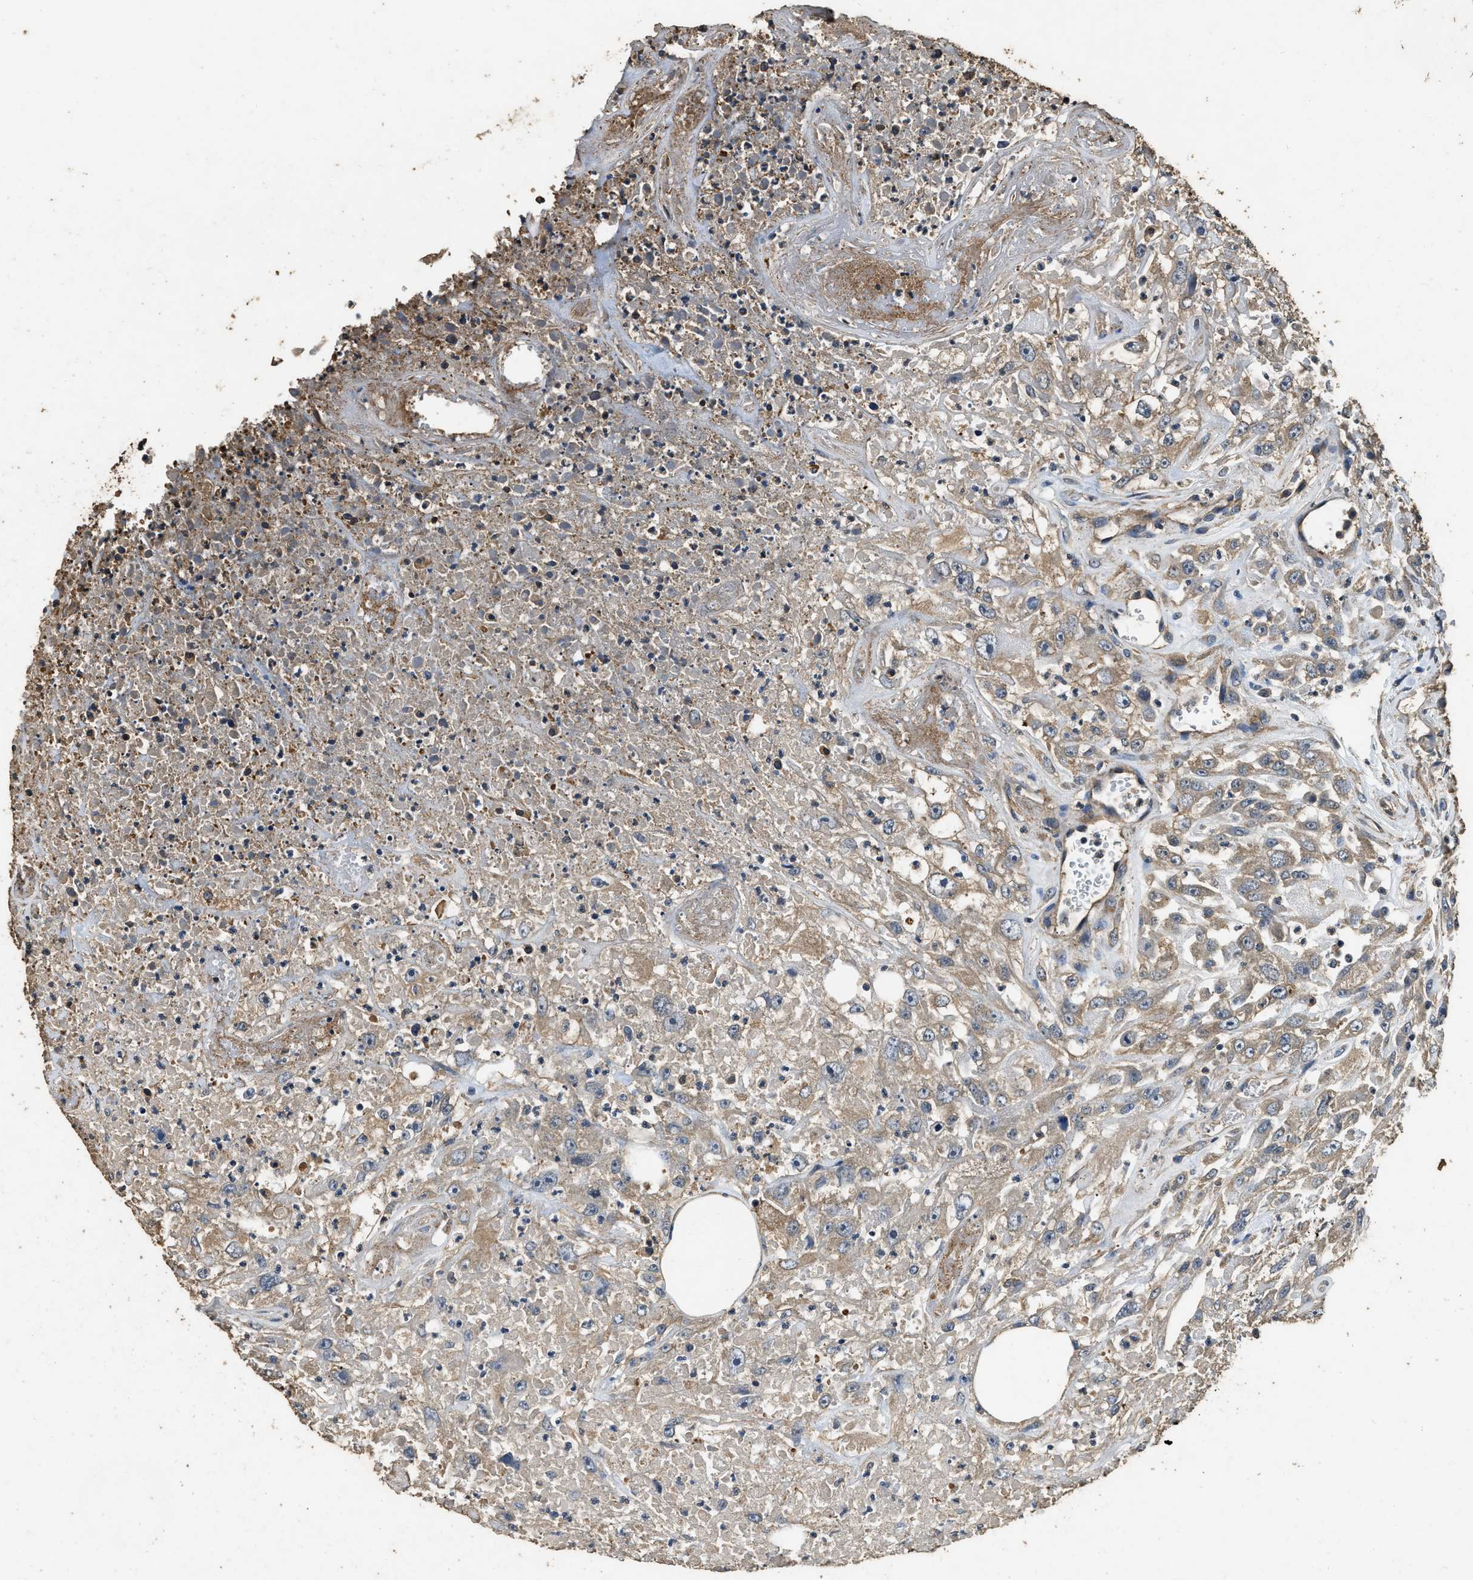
{"staining": {"intensity": "weak", "quantity": "25%-75%", "location": "cytoplasmic/membranous"}, "tissue": "urothelial cancer", "cell_type": "Tumor cells", "image_type": "cancer", "snomed": [{"axis": "morphology", "description": "Urothelial carcinoma, High grade"}, {"axis": "topography", "description": "Urinary bladder"}], "caption": "A high-resolution photomicrograph shows immunohistochemistry staining of urothelial cancer, which demonstrates weak cytoplasmic/membranous staining in approximately 25%-75% of tumor cells.", "gene": "MIB1", "patient": {"sex": "male", "age": 46}}